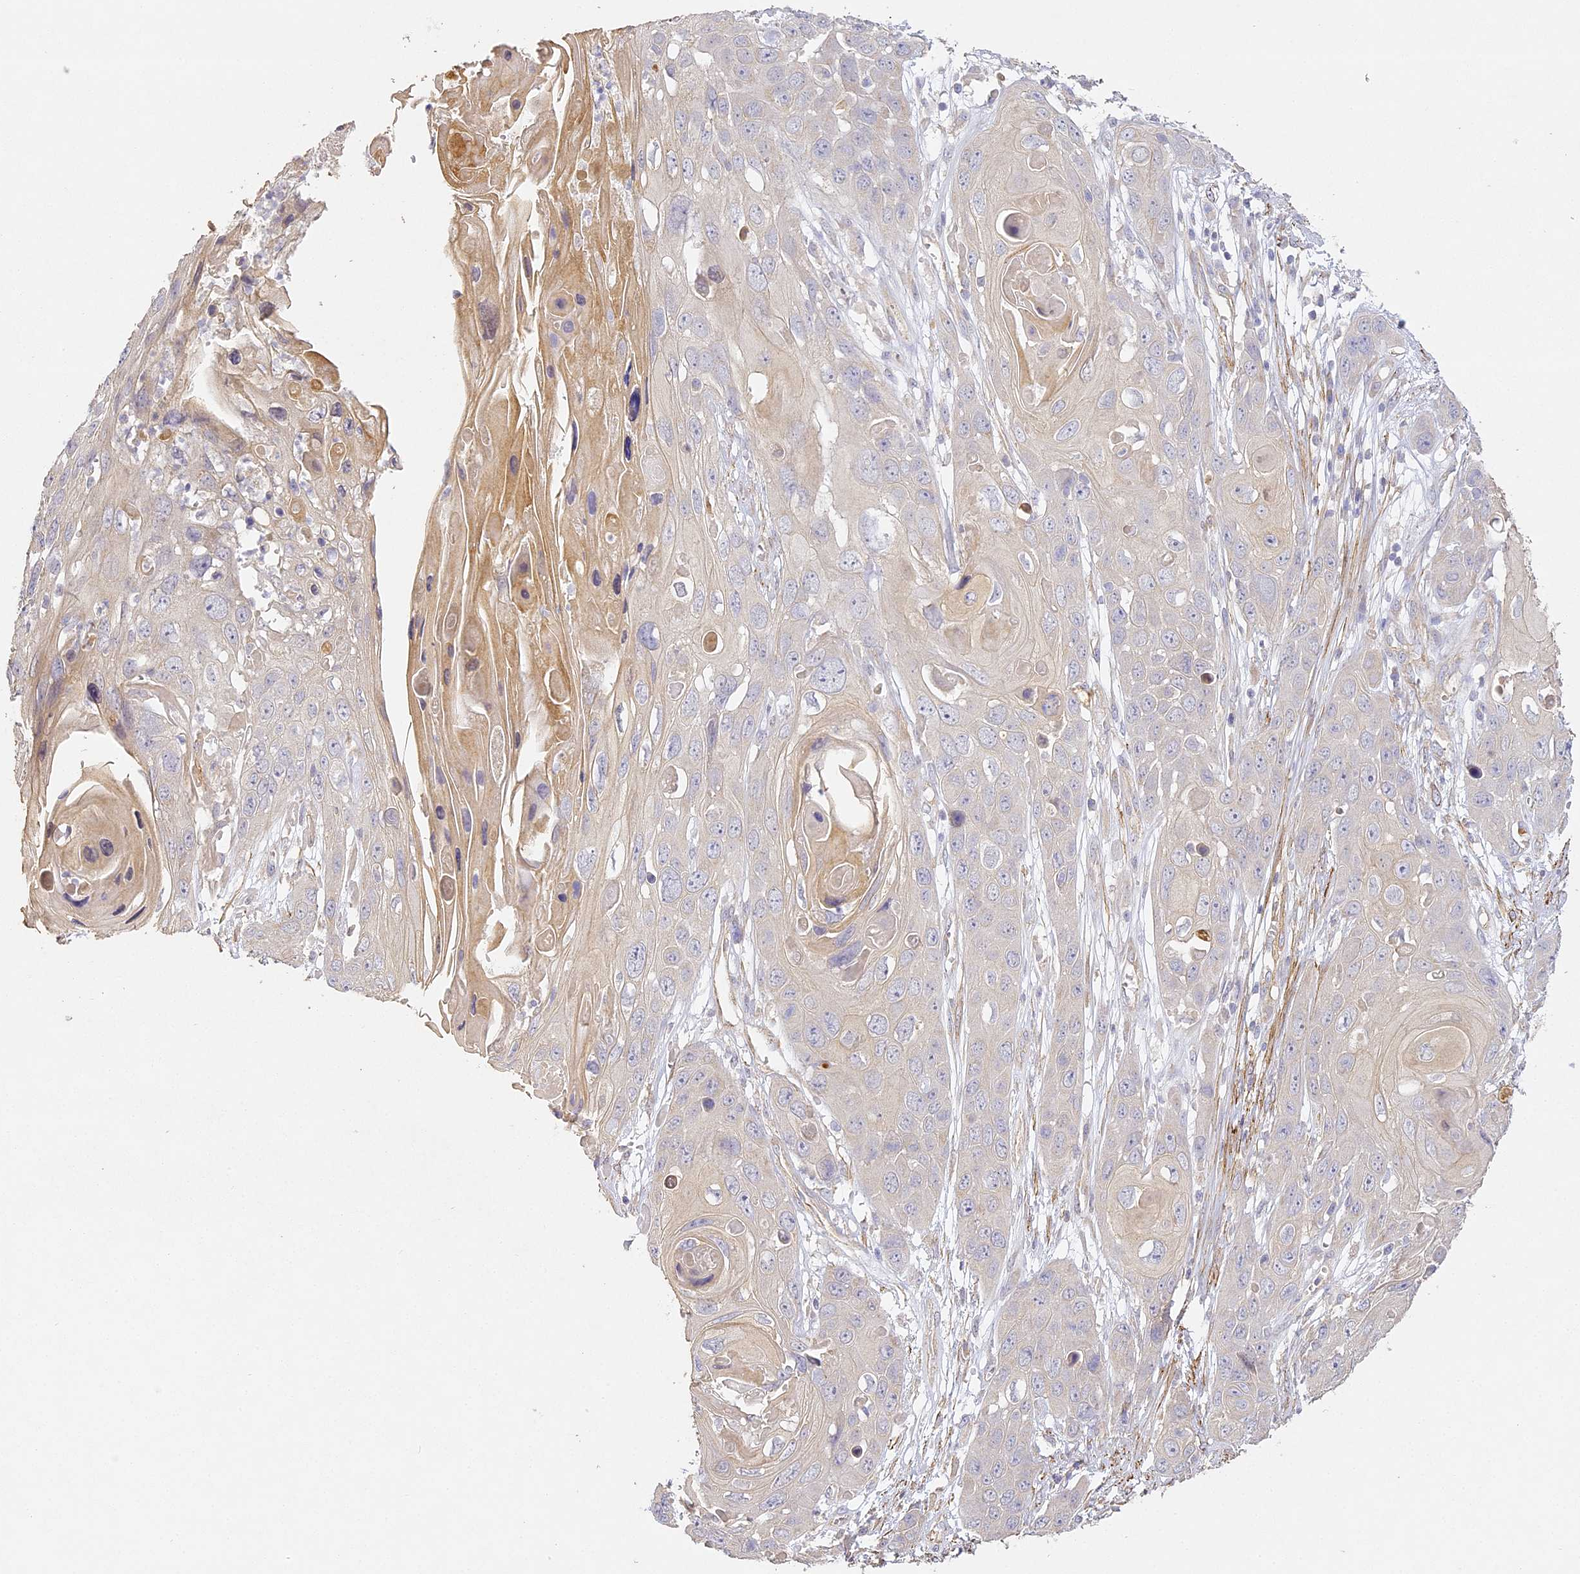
{"staining": {"intensity": "weak", "quantity": "<25%", "location": "cytoplasmic/membranous"}, "tissue": "skin cancer", "cell_type": "Tumor cells", "image_type": "cancer", "snomed": [{"axis": "morphology", "description": "Squamous cell carcinoma, NOS"}, {"axis": "topography", "description": "Skin"}], "caption": "The micrograph demonstrates no staining of tumor cells in skin cancer (squamous cell carcinoma).", "gene": "MED28", "patient": {"sex": "male", "age": 55}}